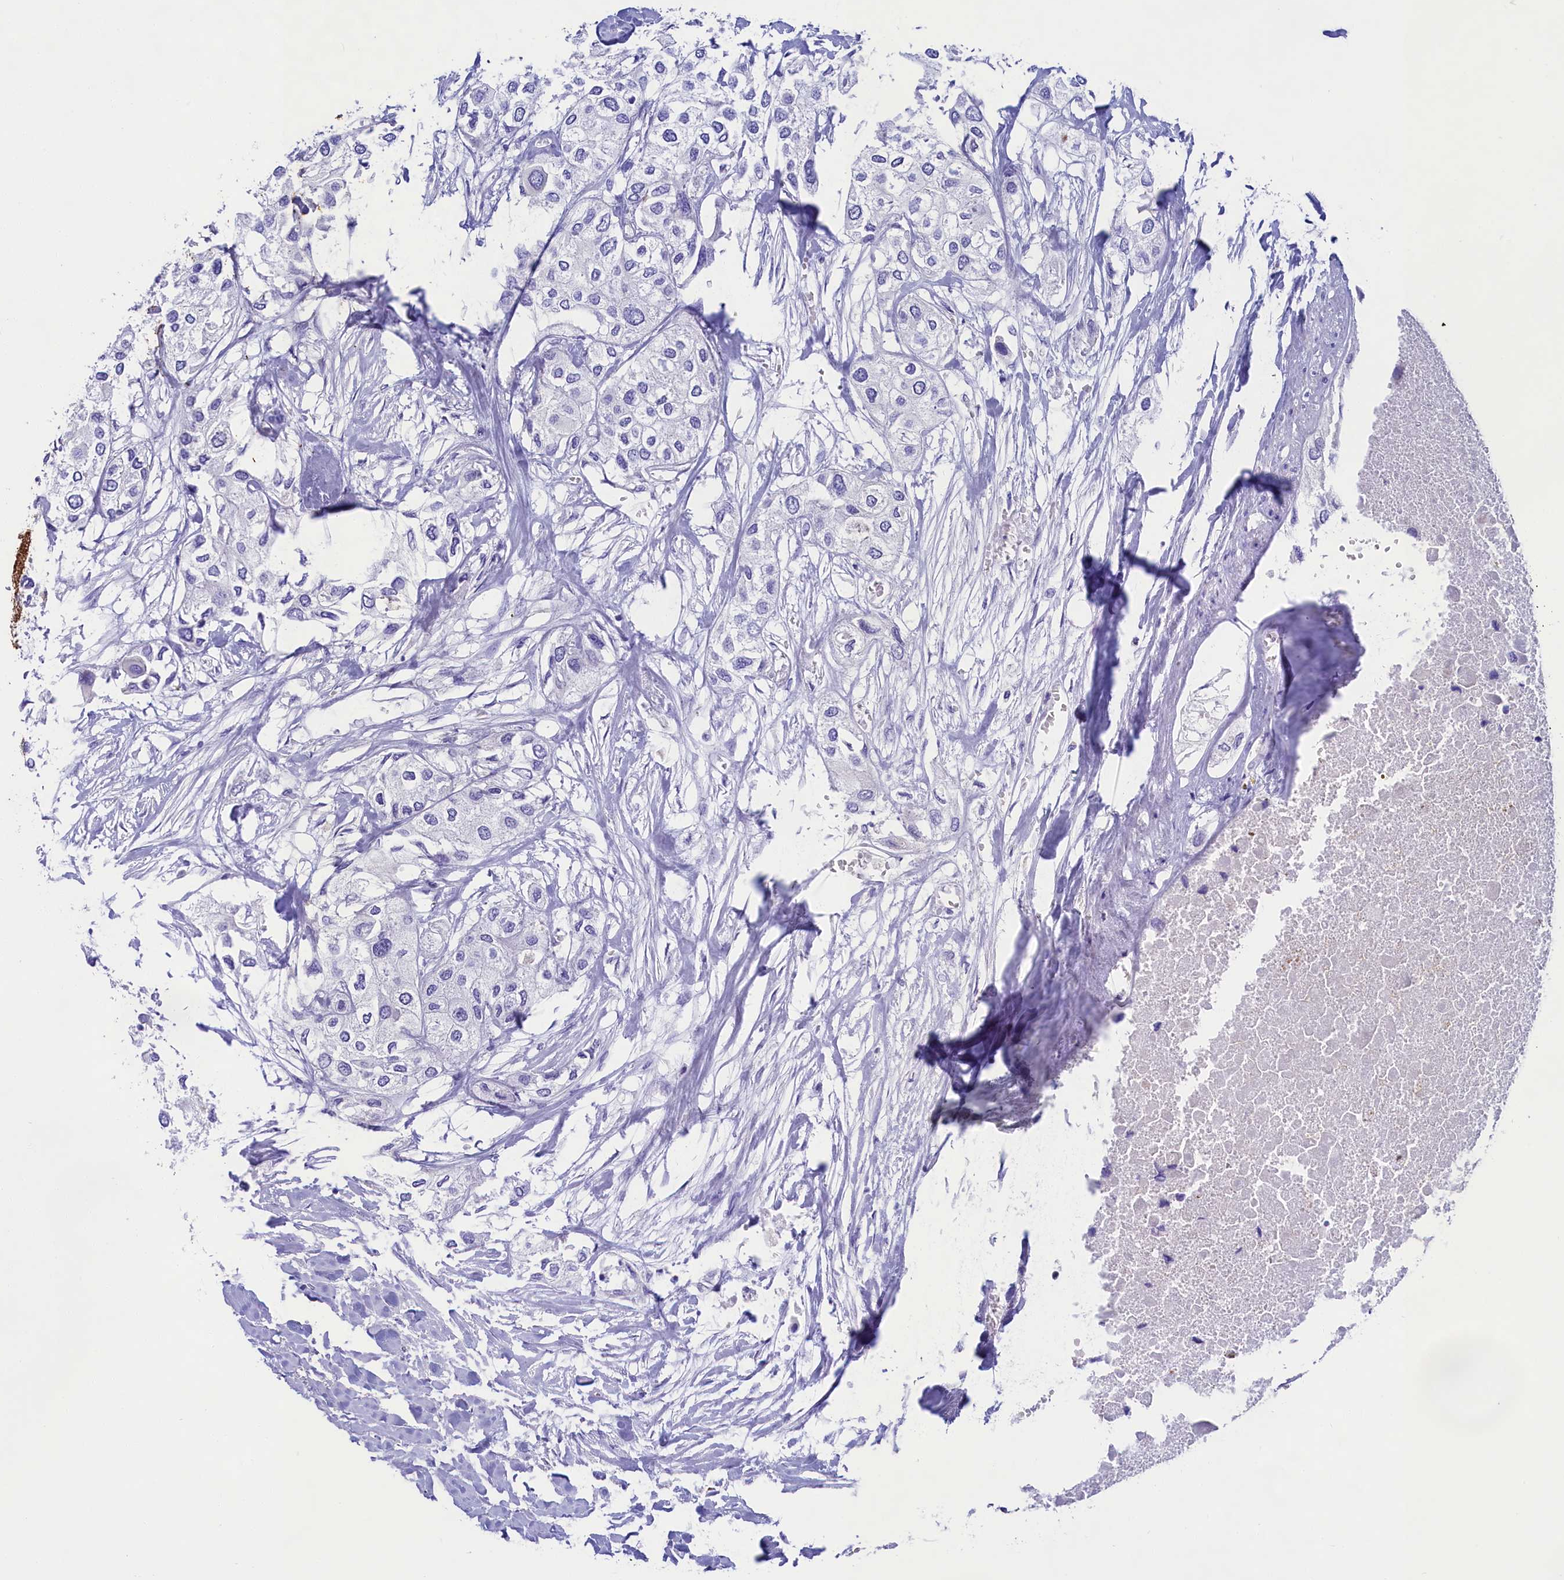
{"staining": {"intensity": "negative", "quantity": "none", "location": "none"}, "tissue": "urothelial cancer", "cell_type": "Tumor cells", "image_type": "cancer", "snomed": [{"axis": "morphology", "description": "Urothelial carcinoma, High grade"}, {"axis": "topography", "description": "Urinary bladder"}], "caption": "Human urothelial cancer stained for a protein using IHC shows no positivity in tumor cells.", "gene": "SULT2A1", "patient": {"sex": "male", "age": 64}}